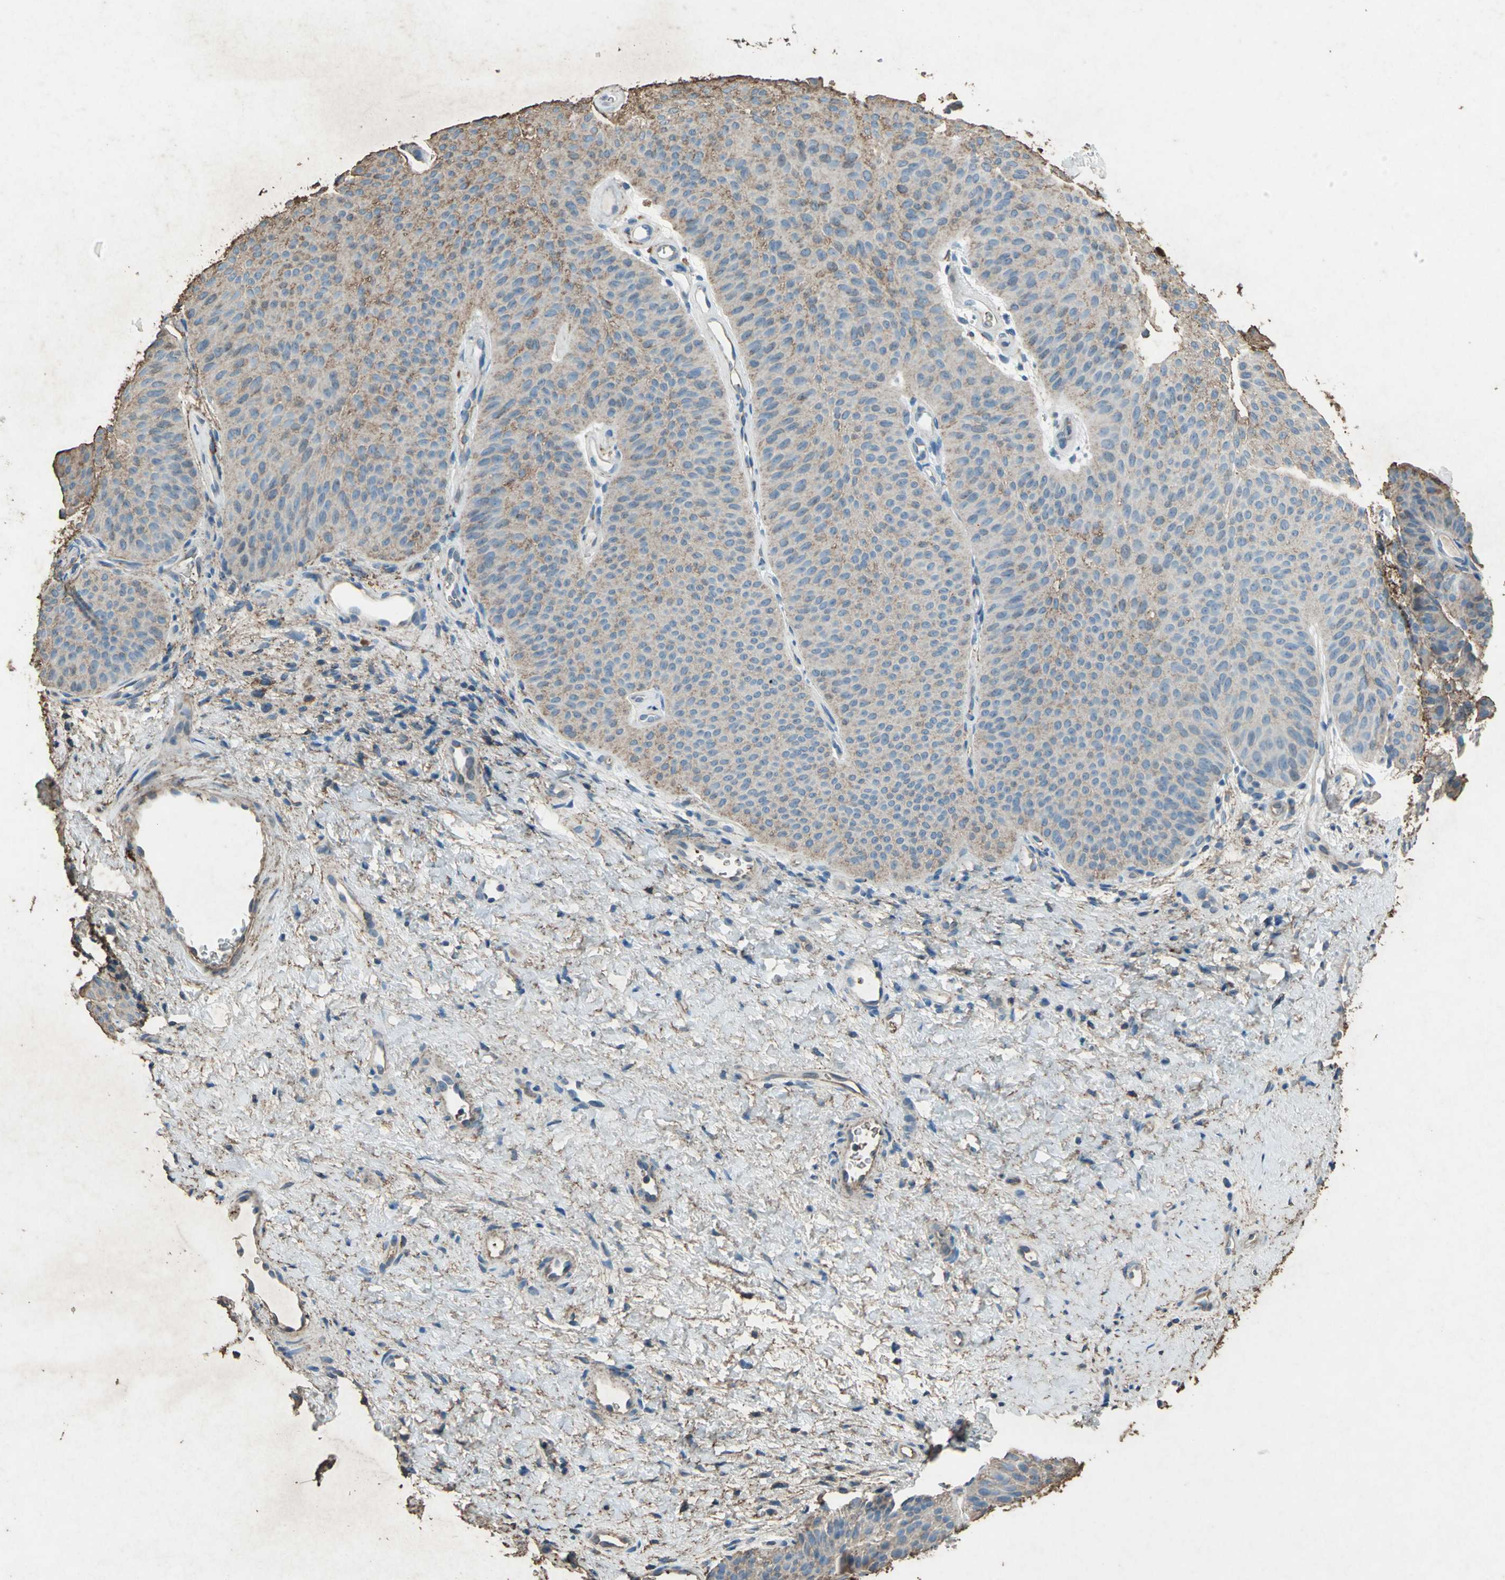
{"staining": {"intensity": "weak", "quantity": "25%-75%", "location": "cytoplasmic/membranous"}, "tissue": "urothelial cancer", "cell_type": "Tumor cells", "image_type": "cancer", "snomed": [{"axis": "morphology", "description": "Urothelial carcinoma, Low grade"}, {"axis": "topography", "description": "Urinary bladder"}], "caption": "About 25%-75% of tumor cells in human low-grade urothelial carcinoma show weak cytoplasmic/membranous protein staining as visualized by brown immunohistochemical staining.", "gene": "CCR6", "patient": {"sex": "female", "age": 60}}